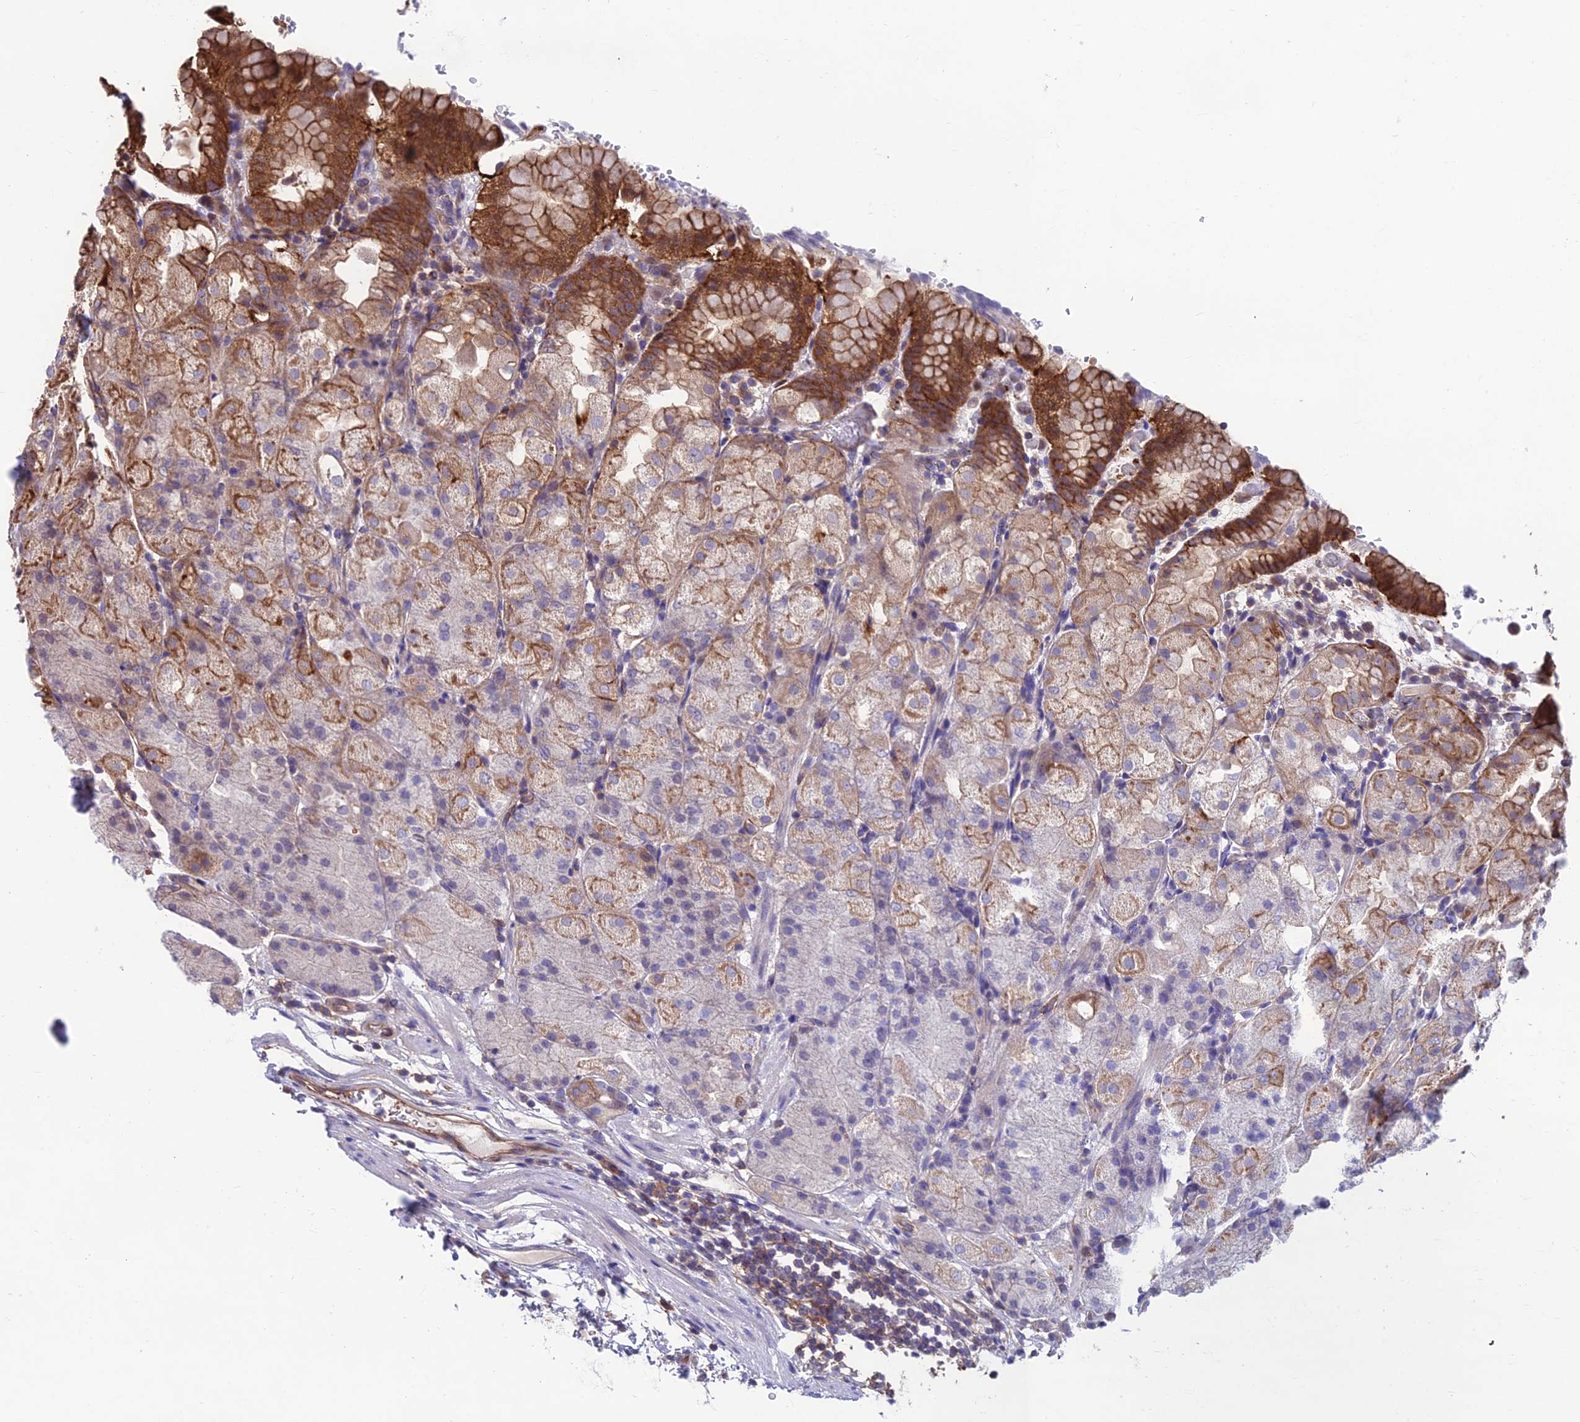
{"staining": {"intensity": "strong", "quantity": "25%-75%", "location": "cytoplasmic/membranous"}, "tissue": "stomach", "cell_type": "Glandular cells", "image_type": "normal", "snomed": [{"axis": "morphology", "description": "Normal tissue, NOS"}, {"axis": "topography", "description": "Stomach, upper"}, {"axis": "topography", "description": "Stomach, lower"}], "caption": "Immunohistochemistry (DAB) staining of unremarkable stomach demonstrates strong cytoplasmic/membranous protein expression in about 25%-75% of glandular cells.", "gene": "RTN4RL1", "patient": {"sex": "male", "age": 62}}